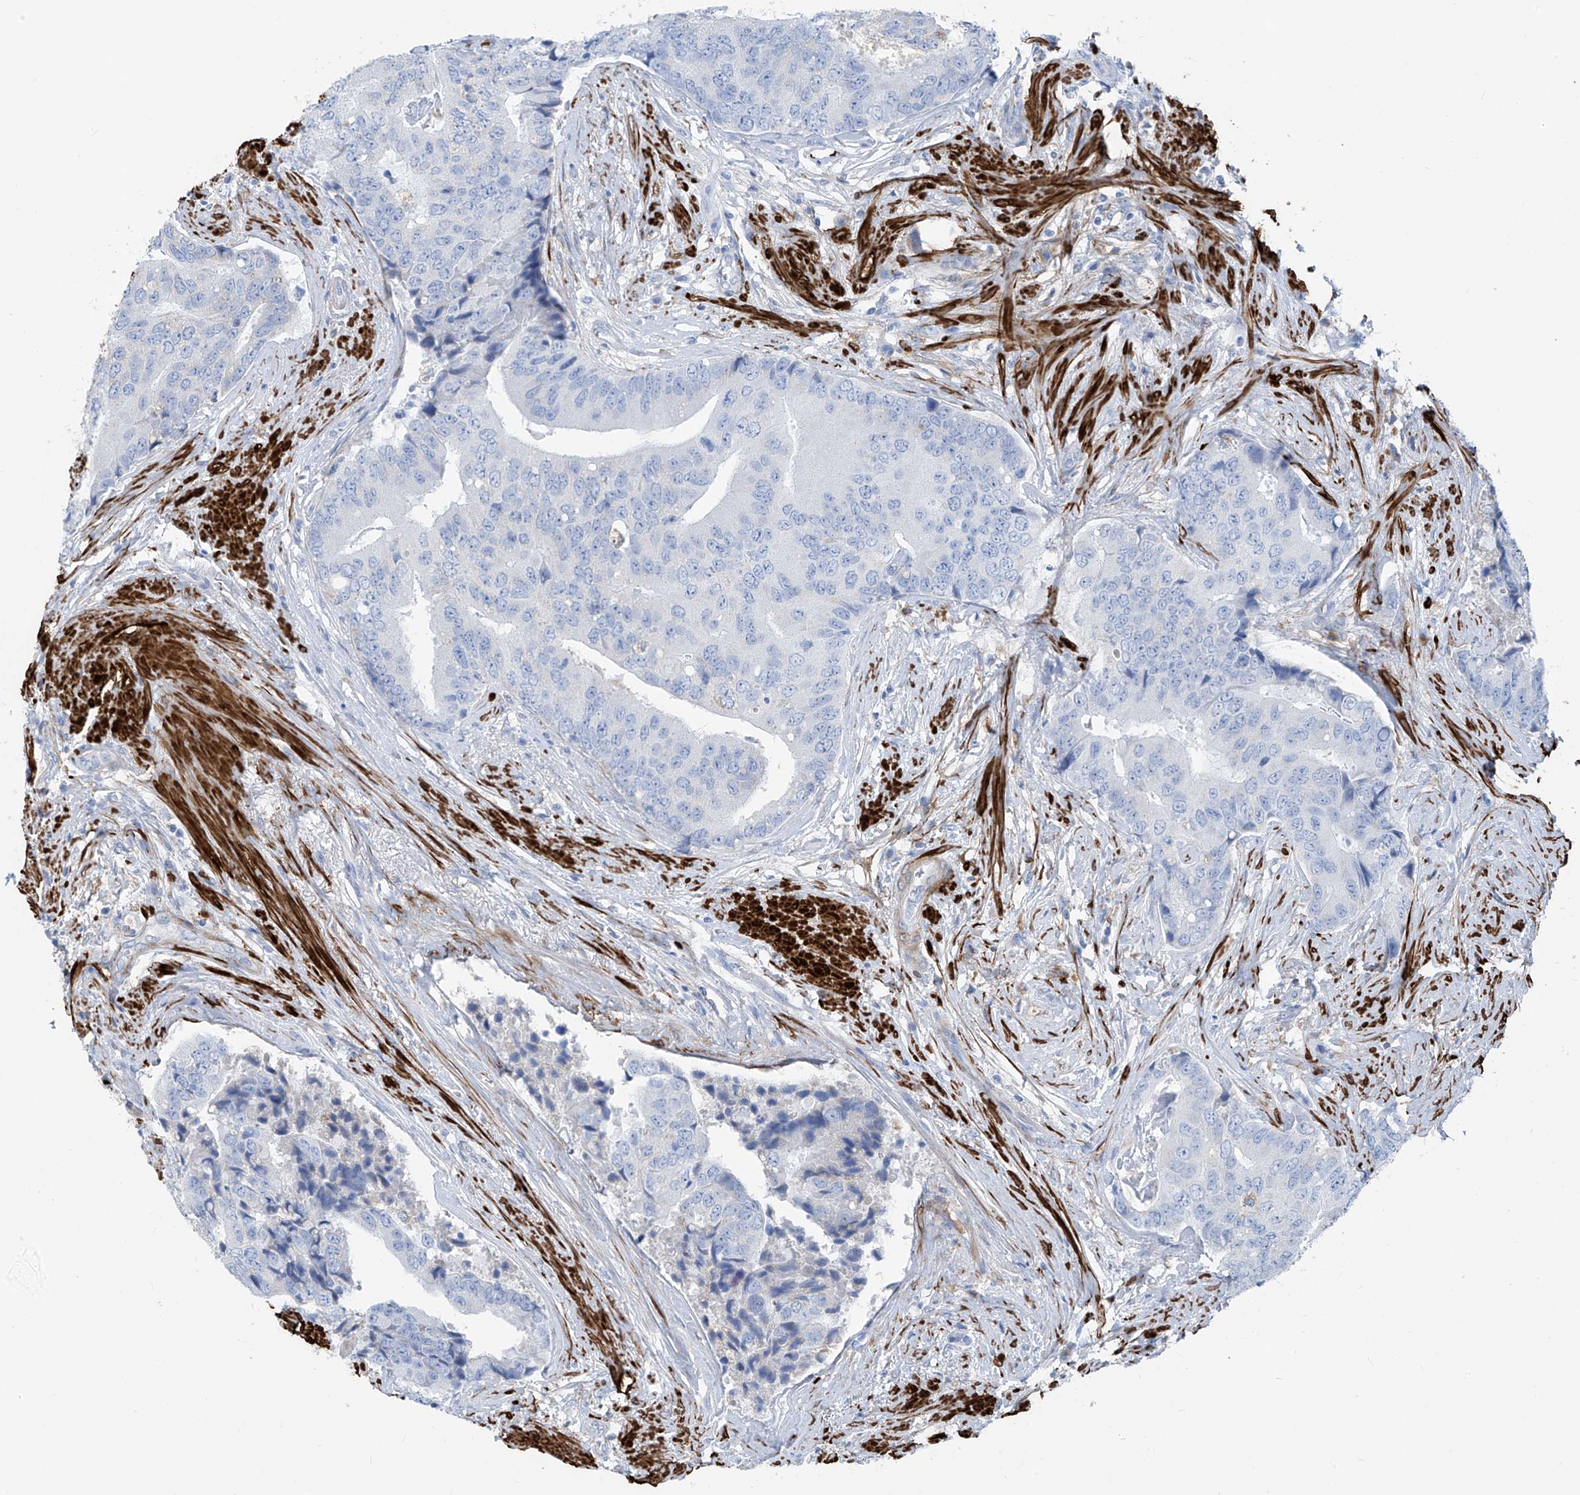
{"staining": {"intensity": "negative", "quantity": "none", "location": "none"}, "tissue": "prostate cancer", "cell_type": "Tumor cells", "image_type": "cancer", "snomed": [{"axis": "morphology", "description": "Adenocarcinoma, High grade"}, {"axis": "topography", "description": "Prostate"}], "caption": "Tumor cells show no significant expression in prostate cancer.", "gene": "GLMP", "patient": {"sex": "male", "age": 70}}